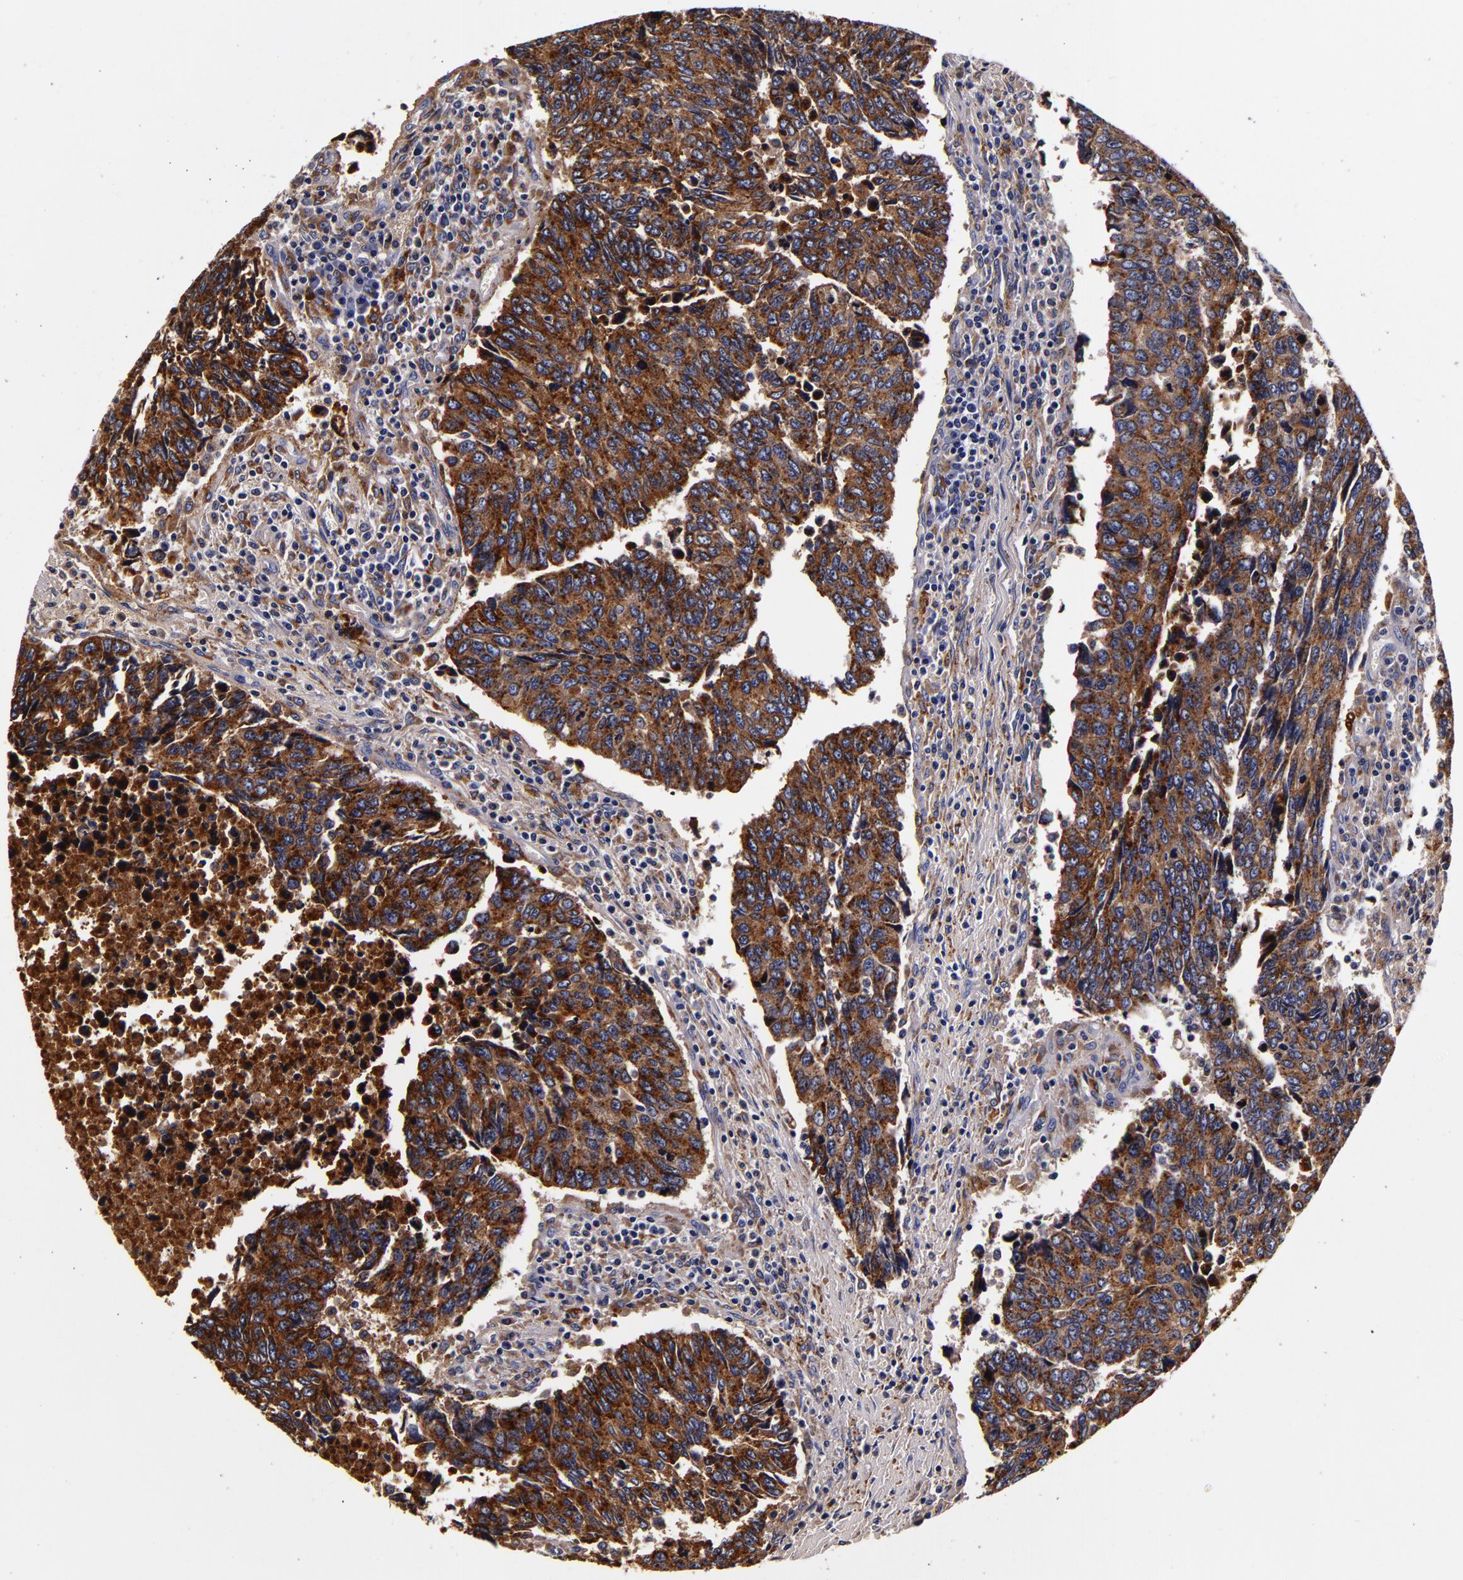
{"staining": {"intensity": "moderate", "quantity": ">75%", "location": "cytoplasmic/membranous"}, "tissue": "urothelial cancer", "cell_type": "Tumor cells", "image_type": "cancer", "snomed": [{"axis": "morphology", "description": "Urothelial carcinoma, High grade"}, {"axis": "topography", "description": "Urinary bladder"}], "caption": "Human urothelial cancer stained with a brown dye exhibits moderate cytoplasmic/membranous positive staining in approximately >75% of tumor cells.", "gene": "LGALS3BP", "patient": {"sex": "male", "age": 86}}